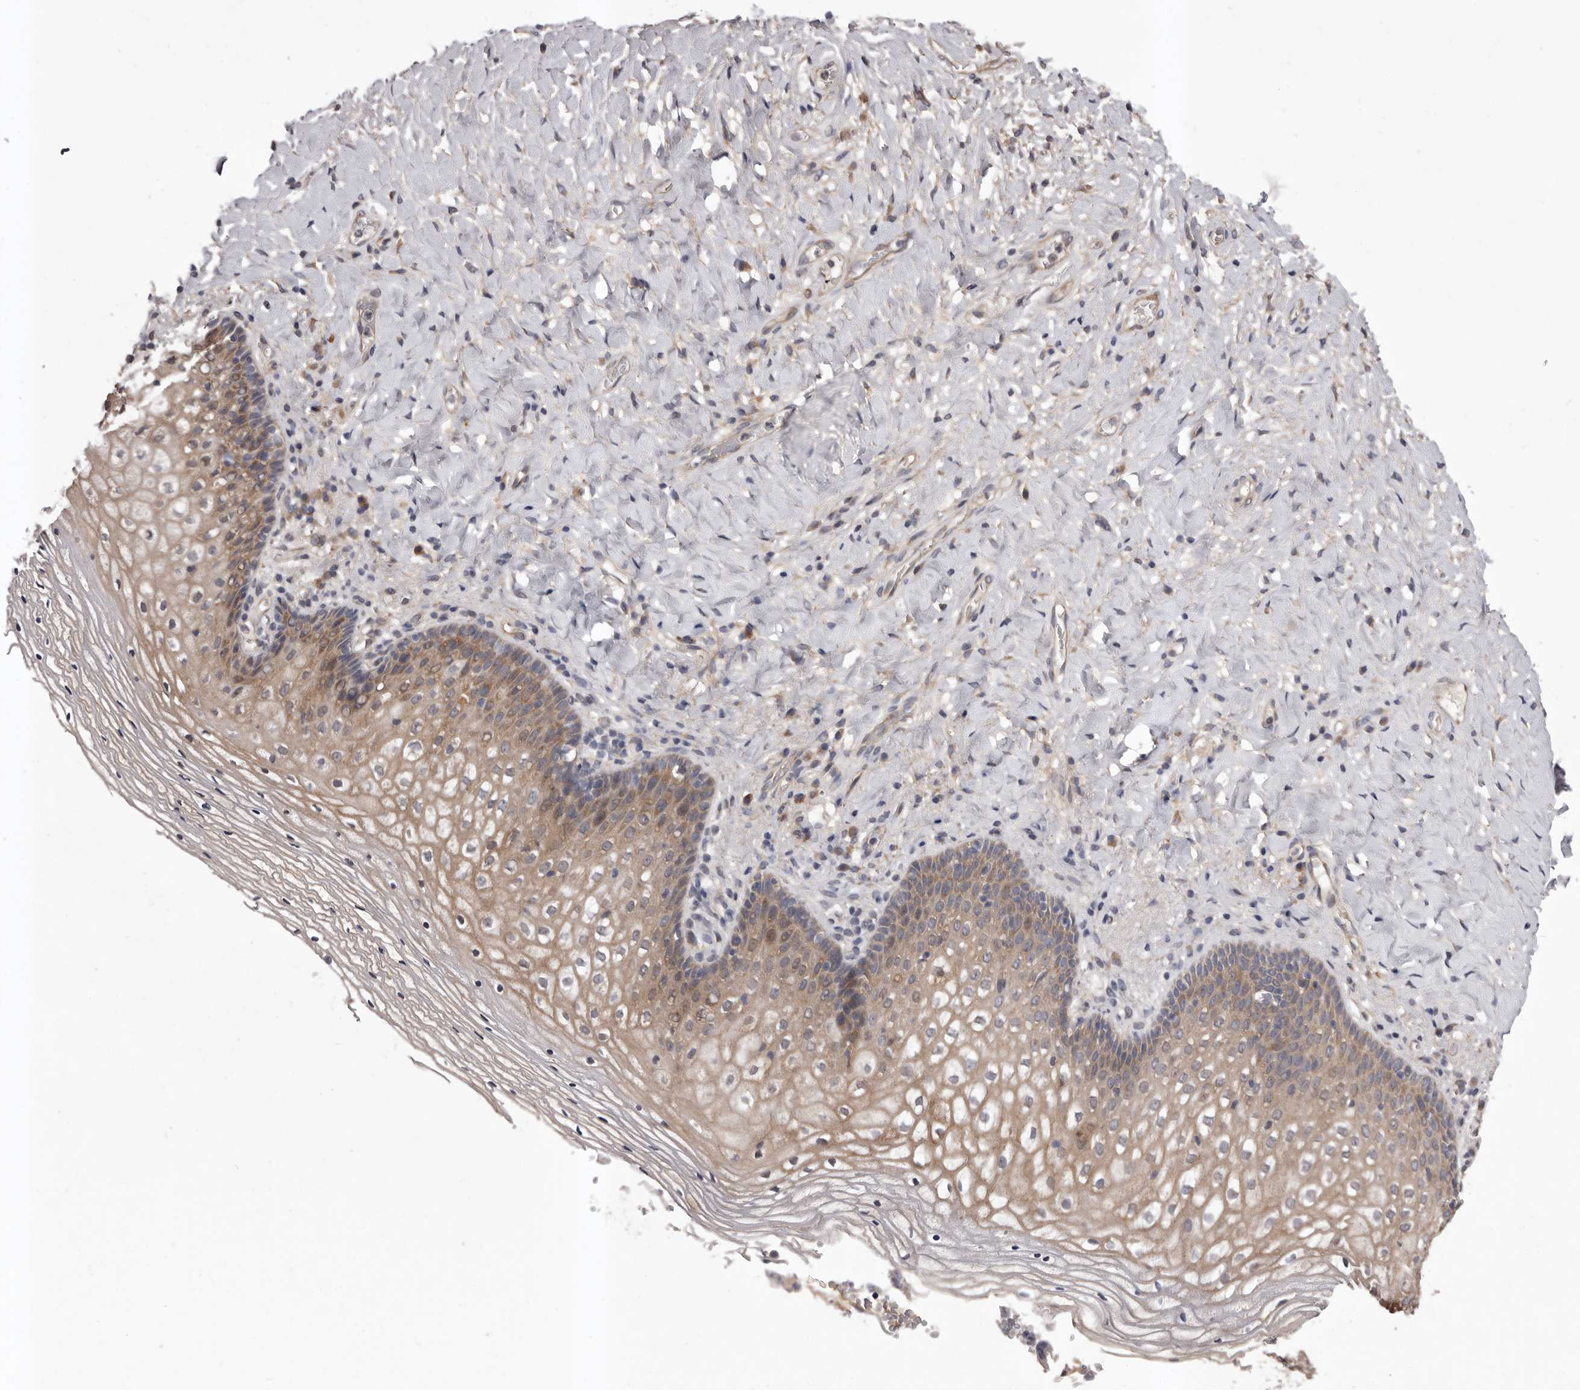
{"staining": {"intensity": "weak", "quantity": "25%-75%", "location": "cytoplasmic/membranous"}, "tissue": "vagina", "cell_type": "Squamous epithelial cells", "image_type": "normal", "snomed": [{"axis": "morphology", "description": "Normal tissue, NOS"}, {"axis": "topography", "description": "Vagina"}], "caption": "A low amount of weak cytoplasmic/membranous staining is present in approximately 25%-75% of squamous epithelial cells in benign vagina. Ihc stains the protein of interest in brown and the nuclei are stained blue.", "gene": "PRKD1", "patient": {"sex": "female", "age": 60}}